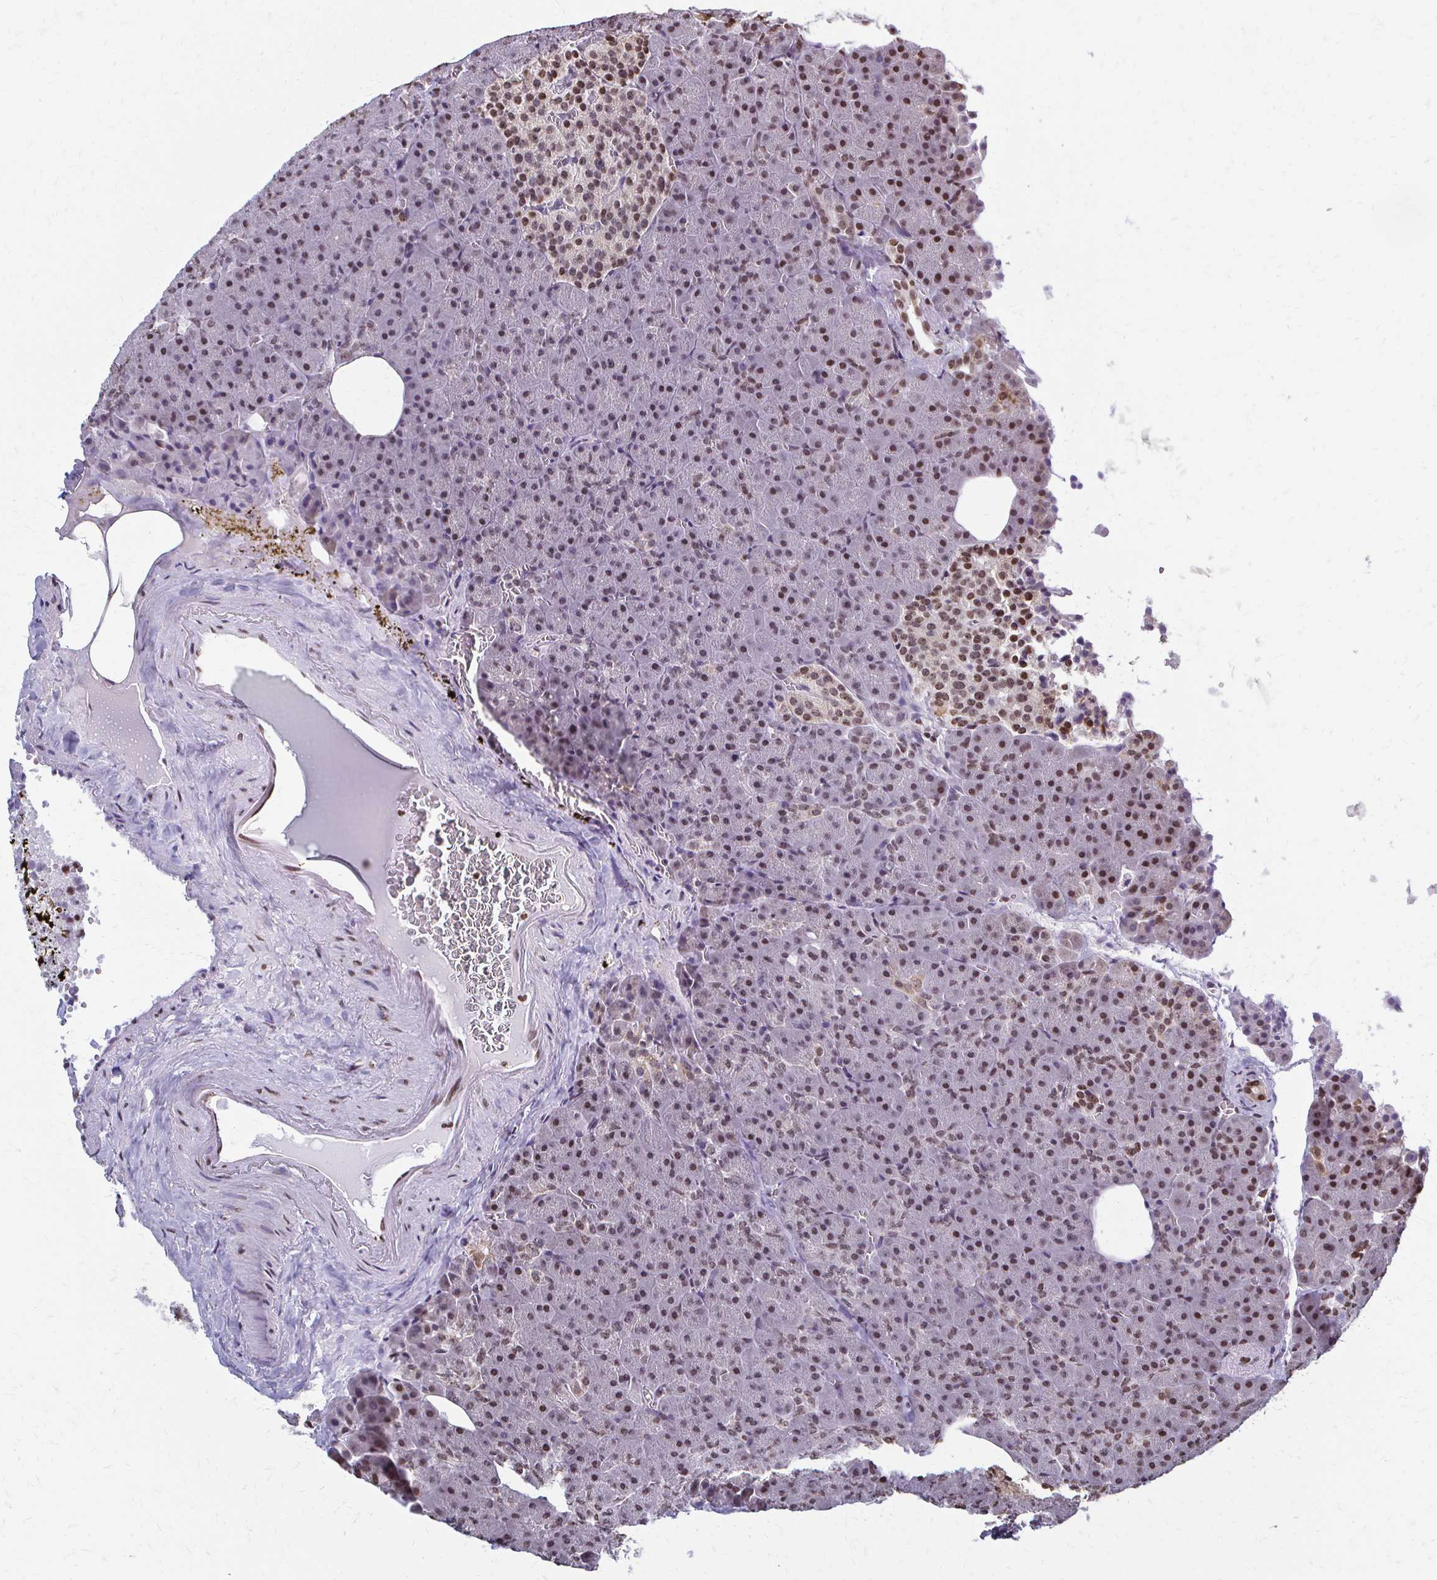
{"staining": {"intensity": "moderate", "quantity": "<25%", "location": "nuclear"}, "tissue": "pancreas", "cell_type": "Exocrine glandular cells", "image_type": "normal", "snomed": [{"axis": "morphology", "description": "Normal tissue, NOS"}, {"axis": "topography", "description": "Pancreas"}], "caption": "The histopathology image exhibits immunohistochemical staining of normal pancreas. There is moderate nuclear staining is present in about <25% of exocrine glandular cells.", "gene": "HOXA9", "patient": {"sex": "female", "age": 74}}